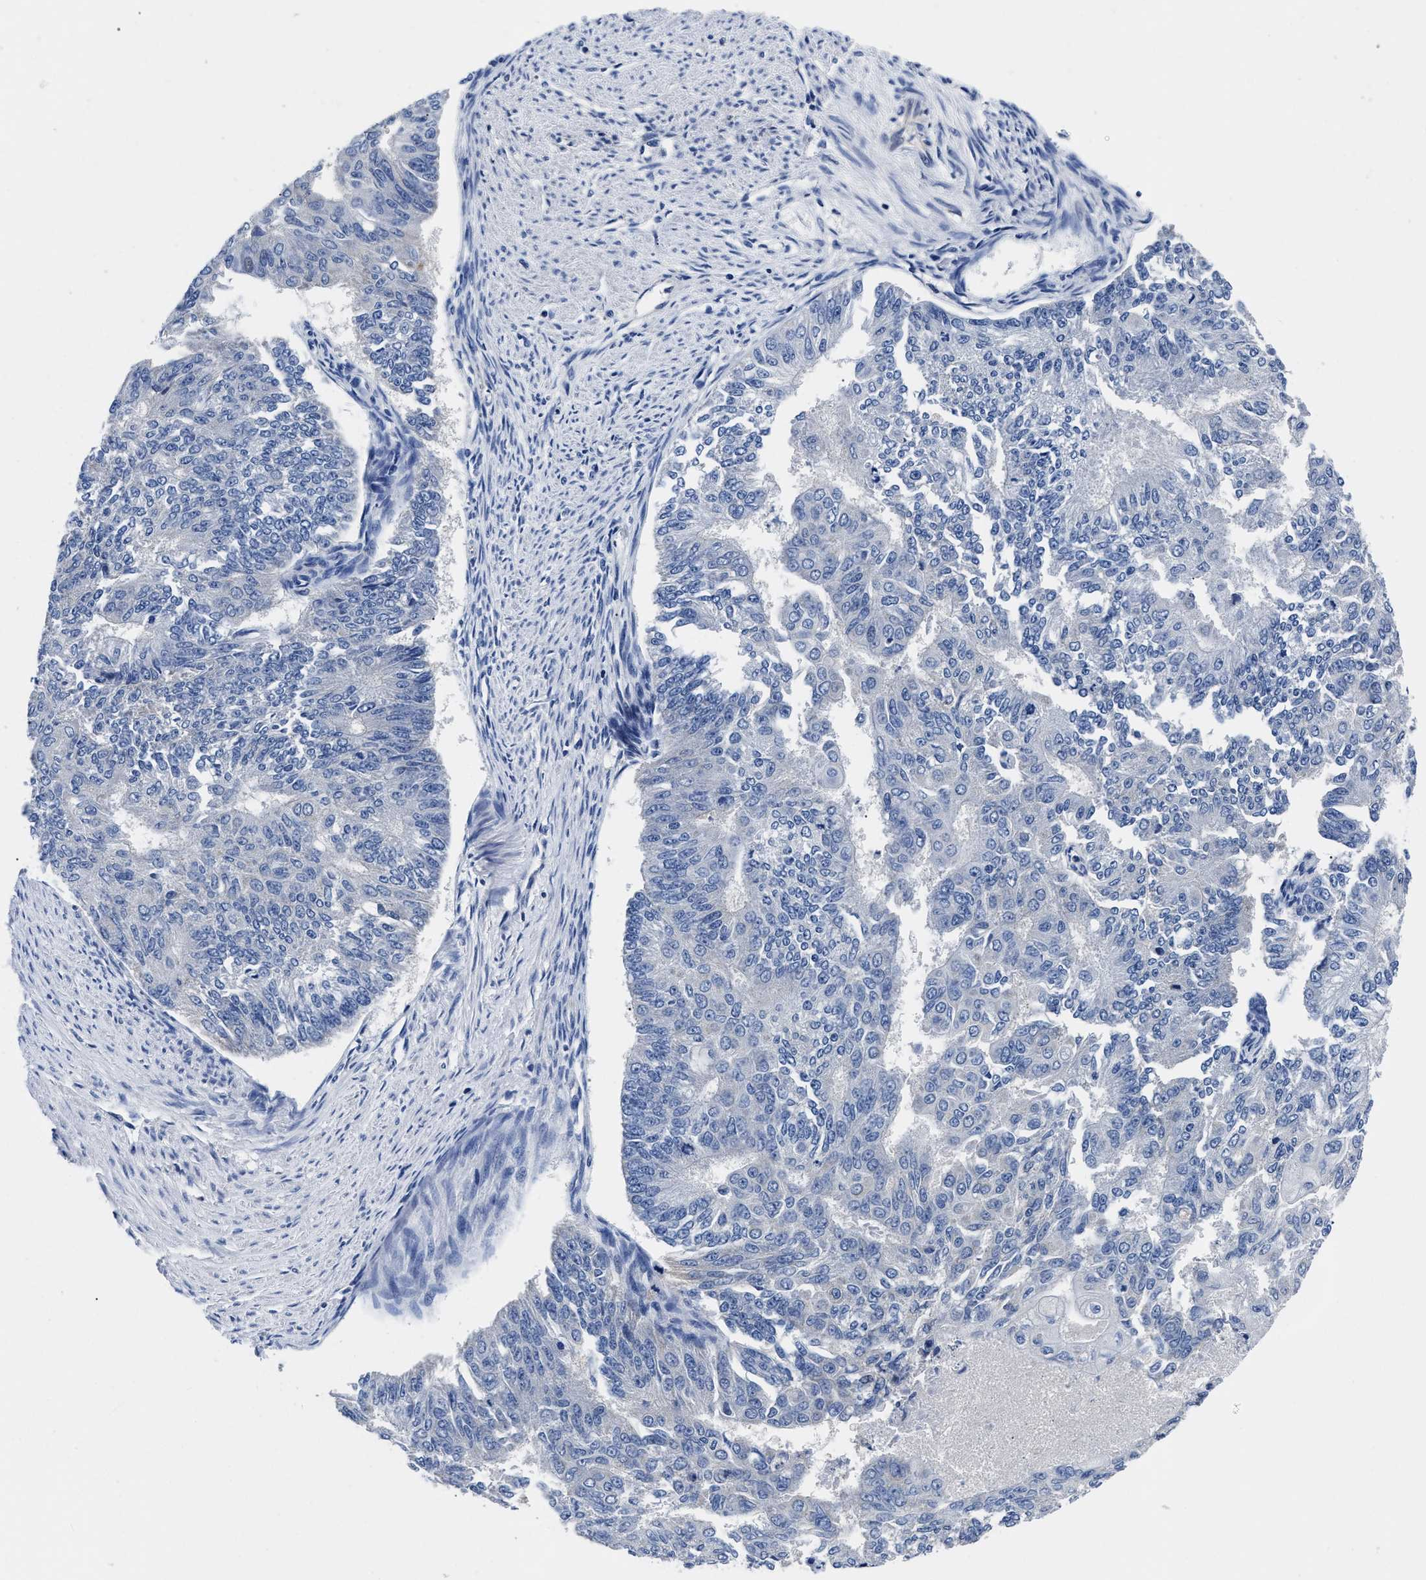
{"staining": {"intensity": "negative", "quantity": "none", "location": "none"}, "tissue": "endometrial cancer", "cell_type": "Tumor cells", "image_type": "cancer", "snomed": [{"axis": "morphology", "description": "Adenocarcinoma, NOS"}, {"axis": "topography", "description": "Endometrium"}], "caption": "The micrograph exhibits no staining of tumor cells in endometrial adenocarcinoma.", "gene": "SLC35F1", "patient": {"sex": "female", "age": 32}}